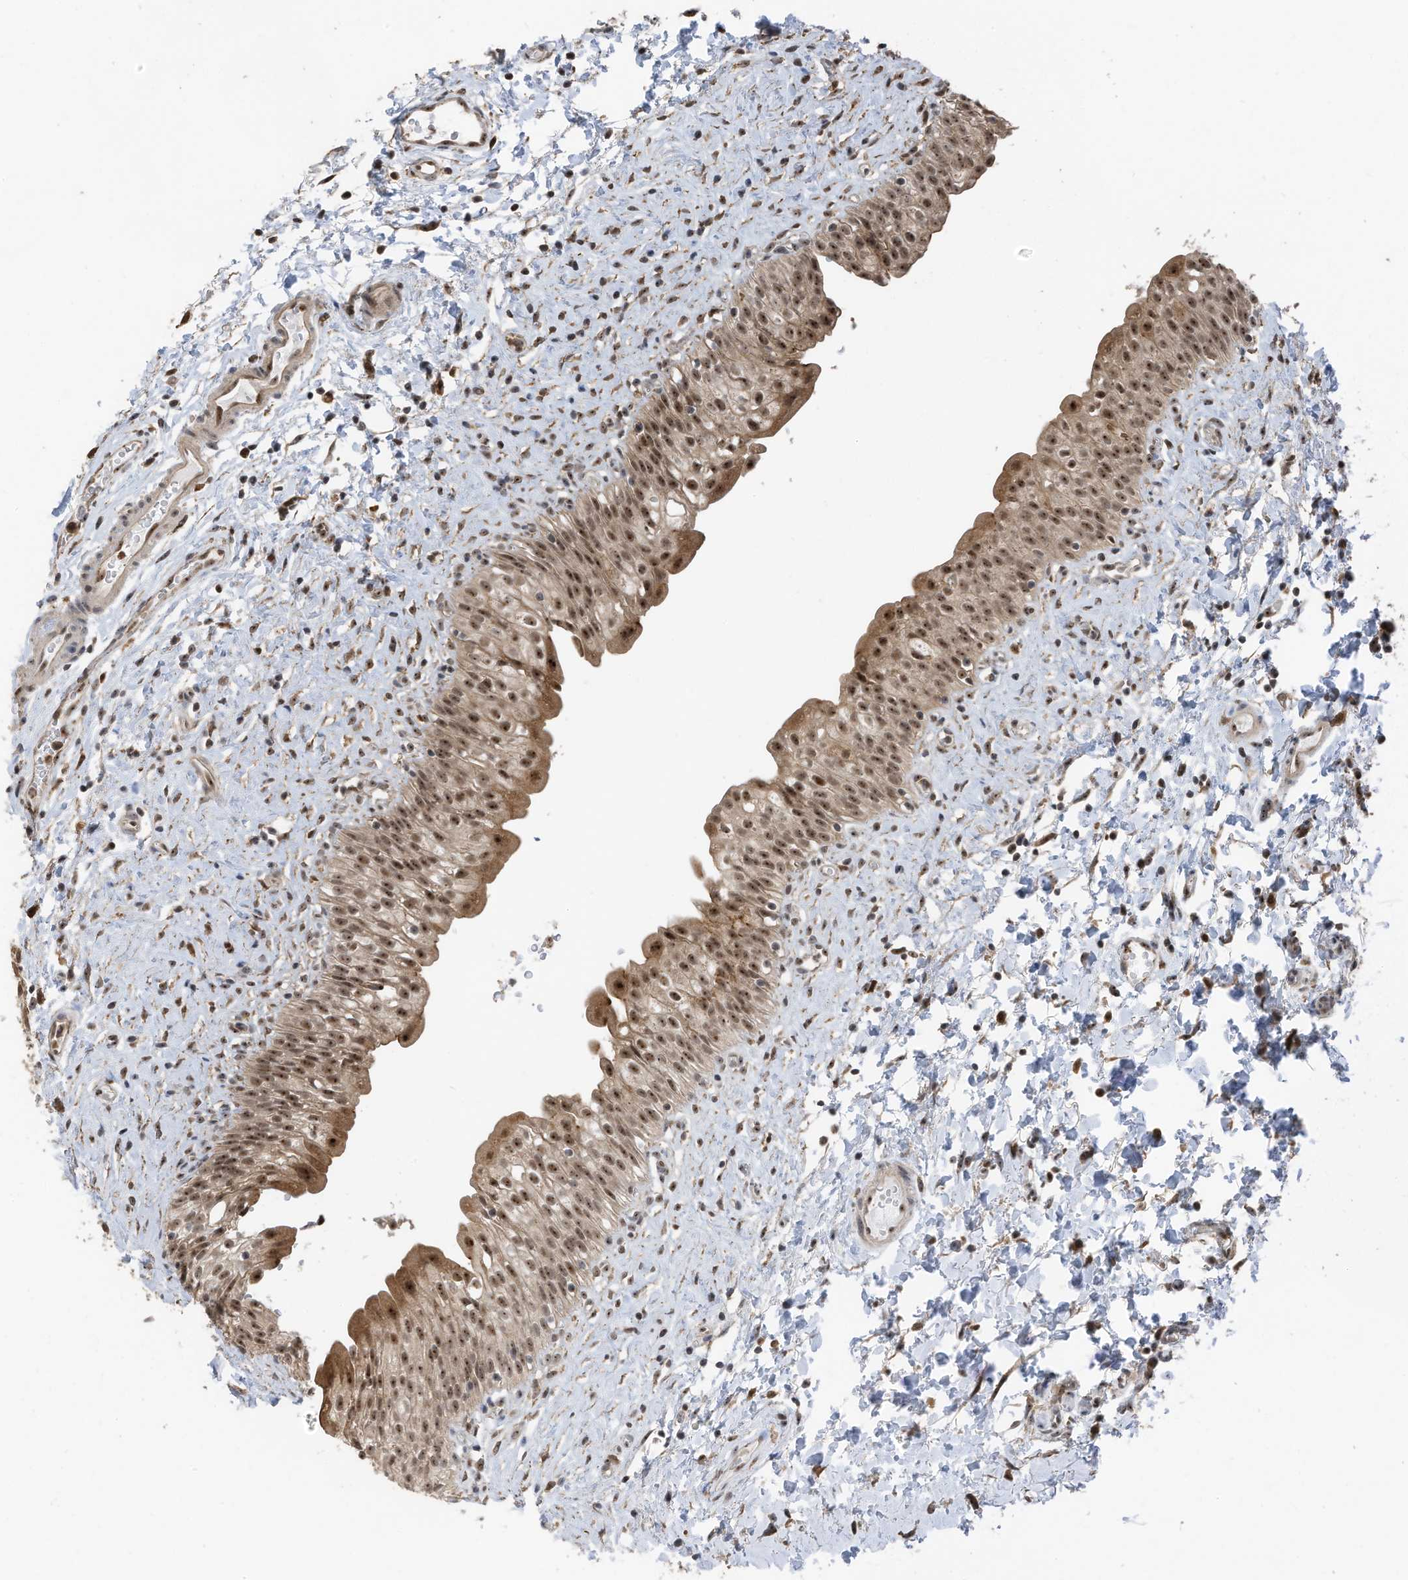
{"staining": {"intensity": "moderate", "quantity": ">75%", "location": "cytoplasmic/membranous,nuclear"}, "tissue": "urinary bladder", "cell_type": "Urothelial cells", "image_type": "normal", "snomed": [{"axis": "morphology", "description": "Normal tissue, NOS"}, {"axis": "topography", "description": "Urinary bladder"}], "caption": "This is a photomicrograph of immunohistochemistry (IHC) staining of benign urinary bladder, which shows moderate positivity in the cytoplasmic/membranous,nuclear of urothelial cells.", "gene": "ERLEC1", "patient": {"sex": "male", "age": 51}}